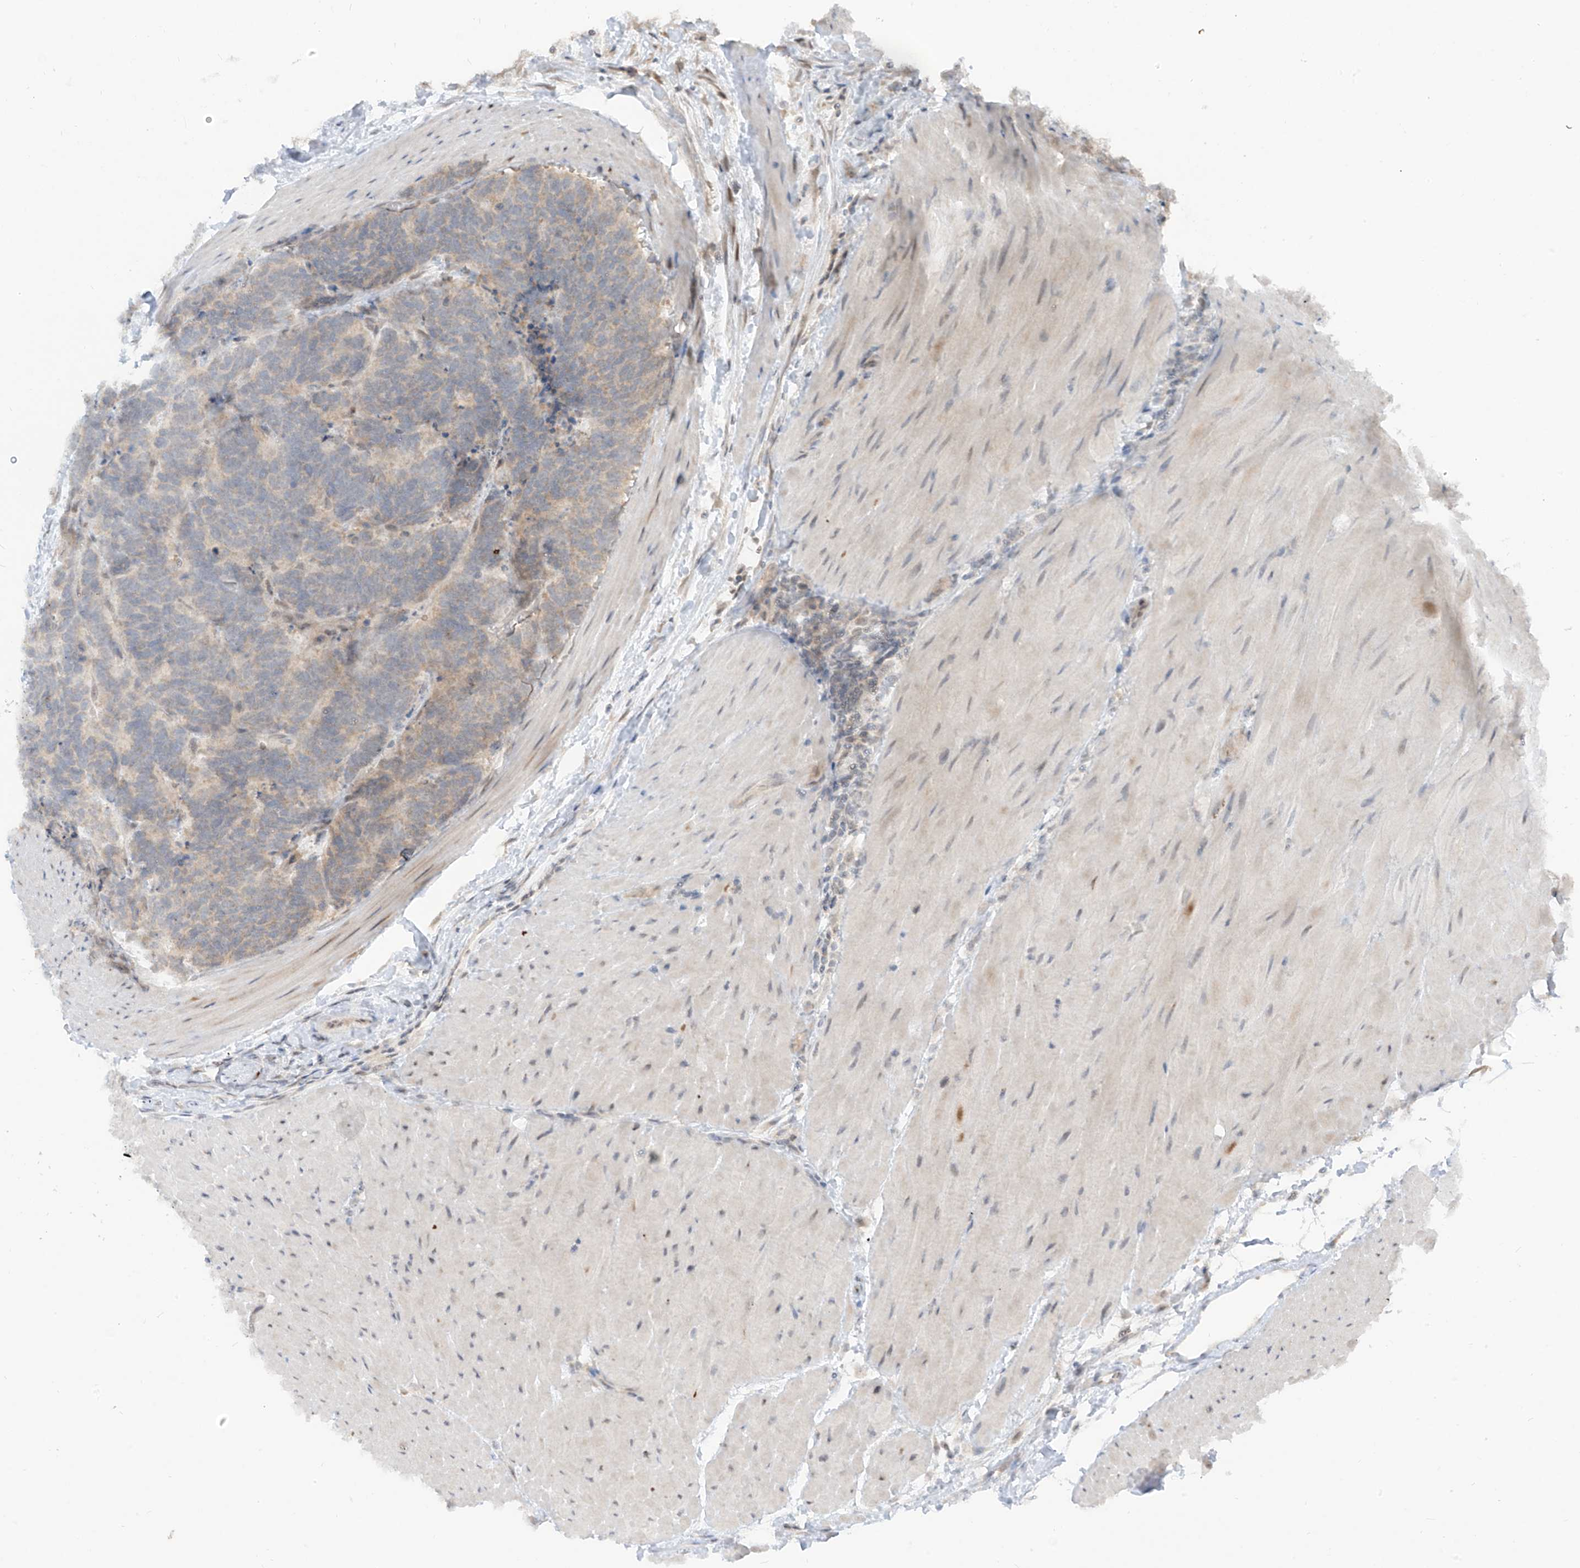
{"staining": {"intensity": "weak", "quantity": "<25%", "location": "cytoplasmic/membranous"}, "tissue": "carcinoid", "cell_type": "Tumor cells", "image_type": "cancer", "snomed": [{"axis": "morphology", "description": "Carcinoma, NOS"}, {"axis": "morphology", "description": "Carcinoid, malignant, NOS"}, {"axis": "topography", "description": "Urinary bladder"}], "caption": "Protein analysis of carcinoid exhibits no significant expression in tumor cells.", "gene": "COLGALT2", "patient": {"sex": "male", "age": 57}}